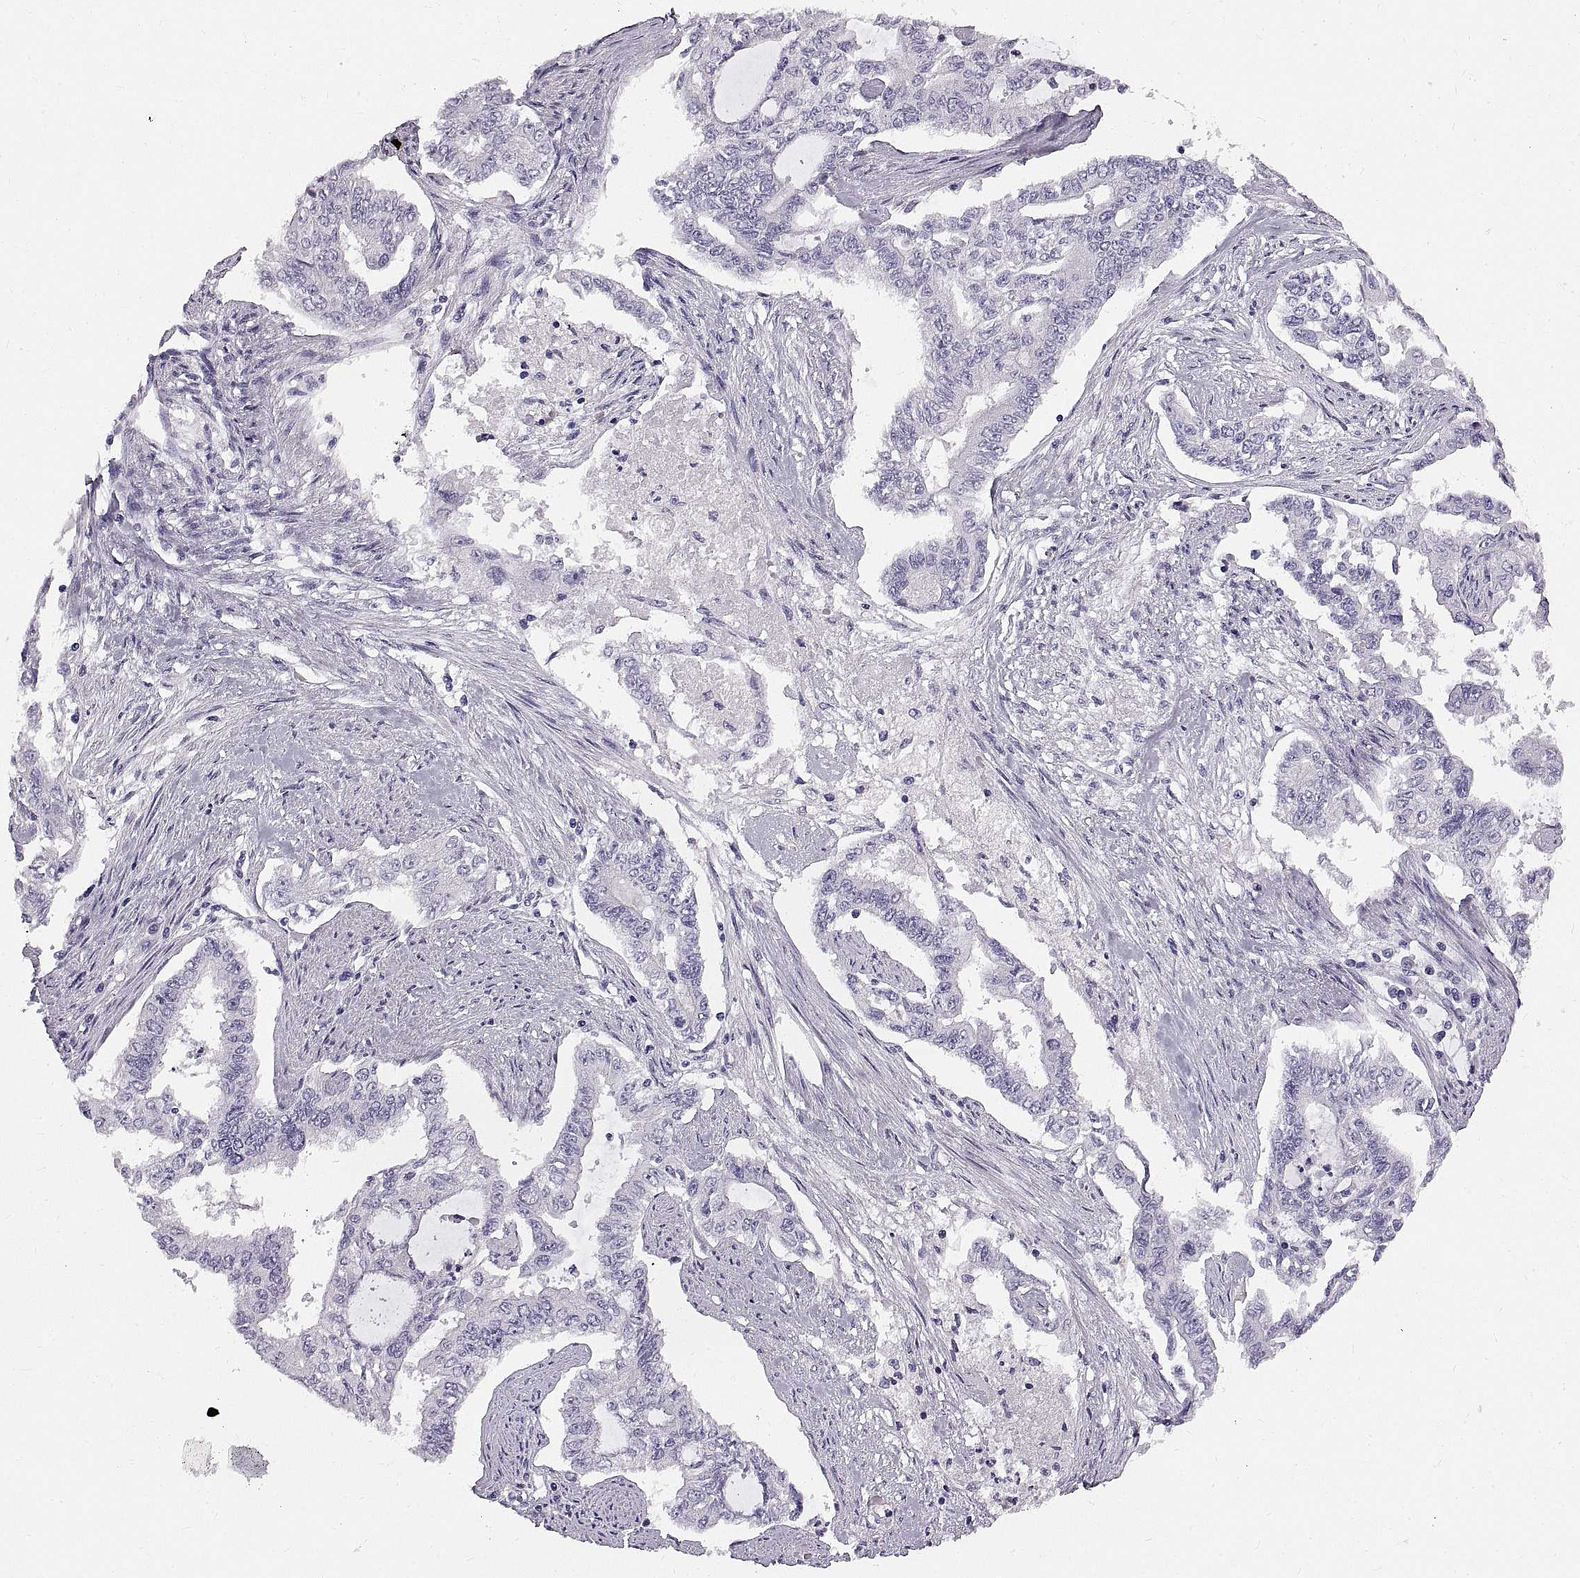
{"staining": {"intensity": "negative", "quantity": "none", "location": "none"}, "tissue": "endometrial cancer", "cell_type": "Tumor cells", "image_type": "cancer", "snomed": [{"axis": "morphology", "description": "Adenocarcinoma, NOS"}, {"axis": "topography", "description": "Uterus"}], "caption": "This is a photomicrograph of immunohistochemistry staining of endometrial cancer (adenocarcinoma), which shows no positivity in tumor cells.", "gene": "WFDC8", "patient": {"sex": "female", "age": 59}}